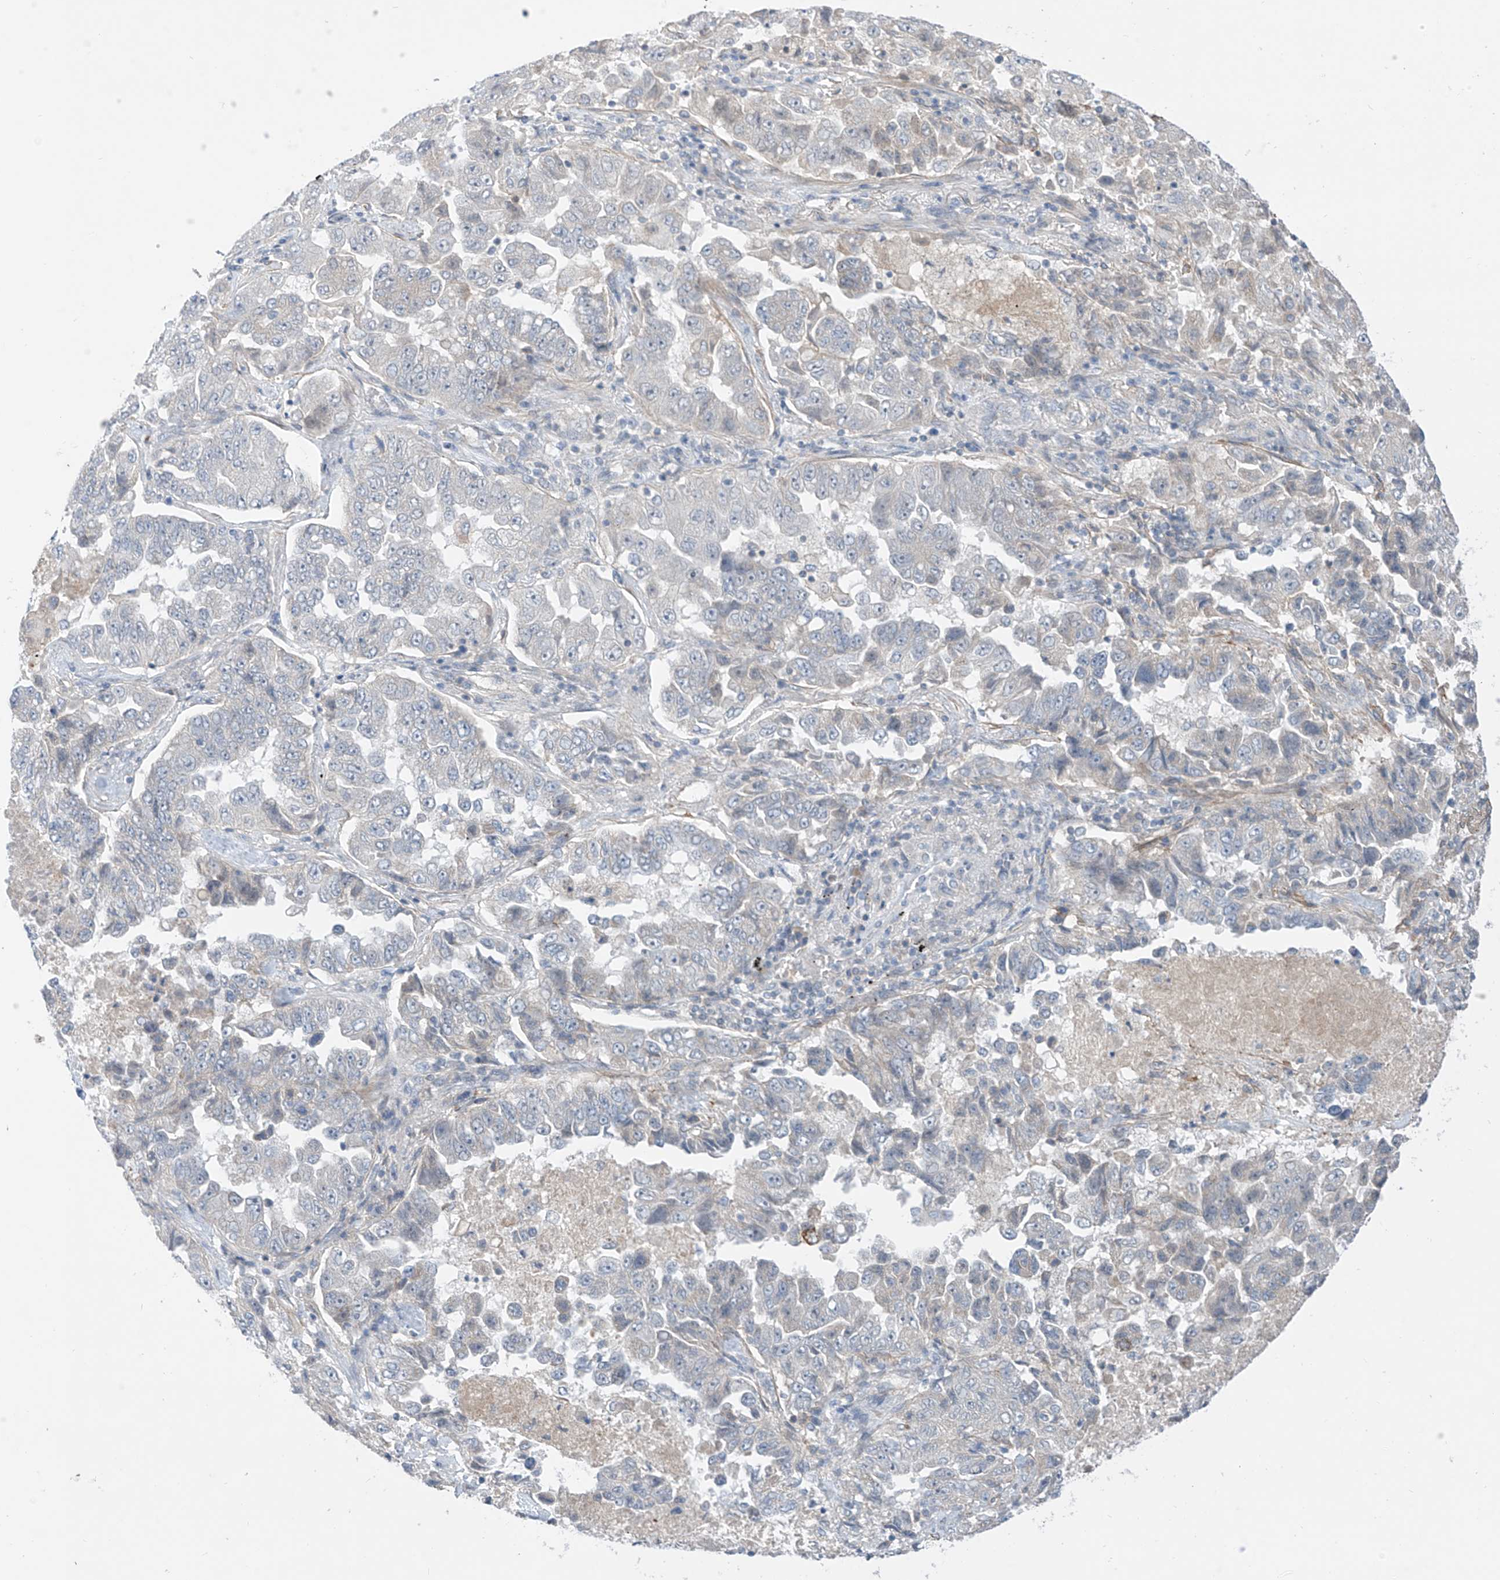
{"staining": {"intensity": "negative", "quantity": "none", "location": "none"}, "tissue": "lung cancer", "cell_type": "Tumor cells", "image_type": "cancer", "snomed": [{"axis": "morphology", "description": "Adenocarcinoma, NOS"}, {"axis": "topography", "description": "Lung"}], "caption": "Immunohistochemical staining of lung cancer demonstrates no significant expression in tumor cells.", "gene": "ABLIM2", "patient": {"sex": "female", "age": 51}}